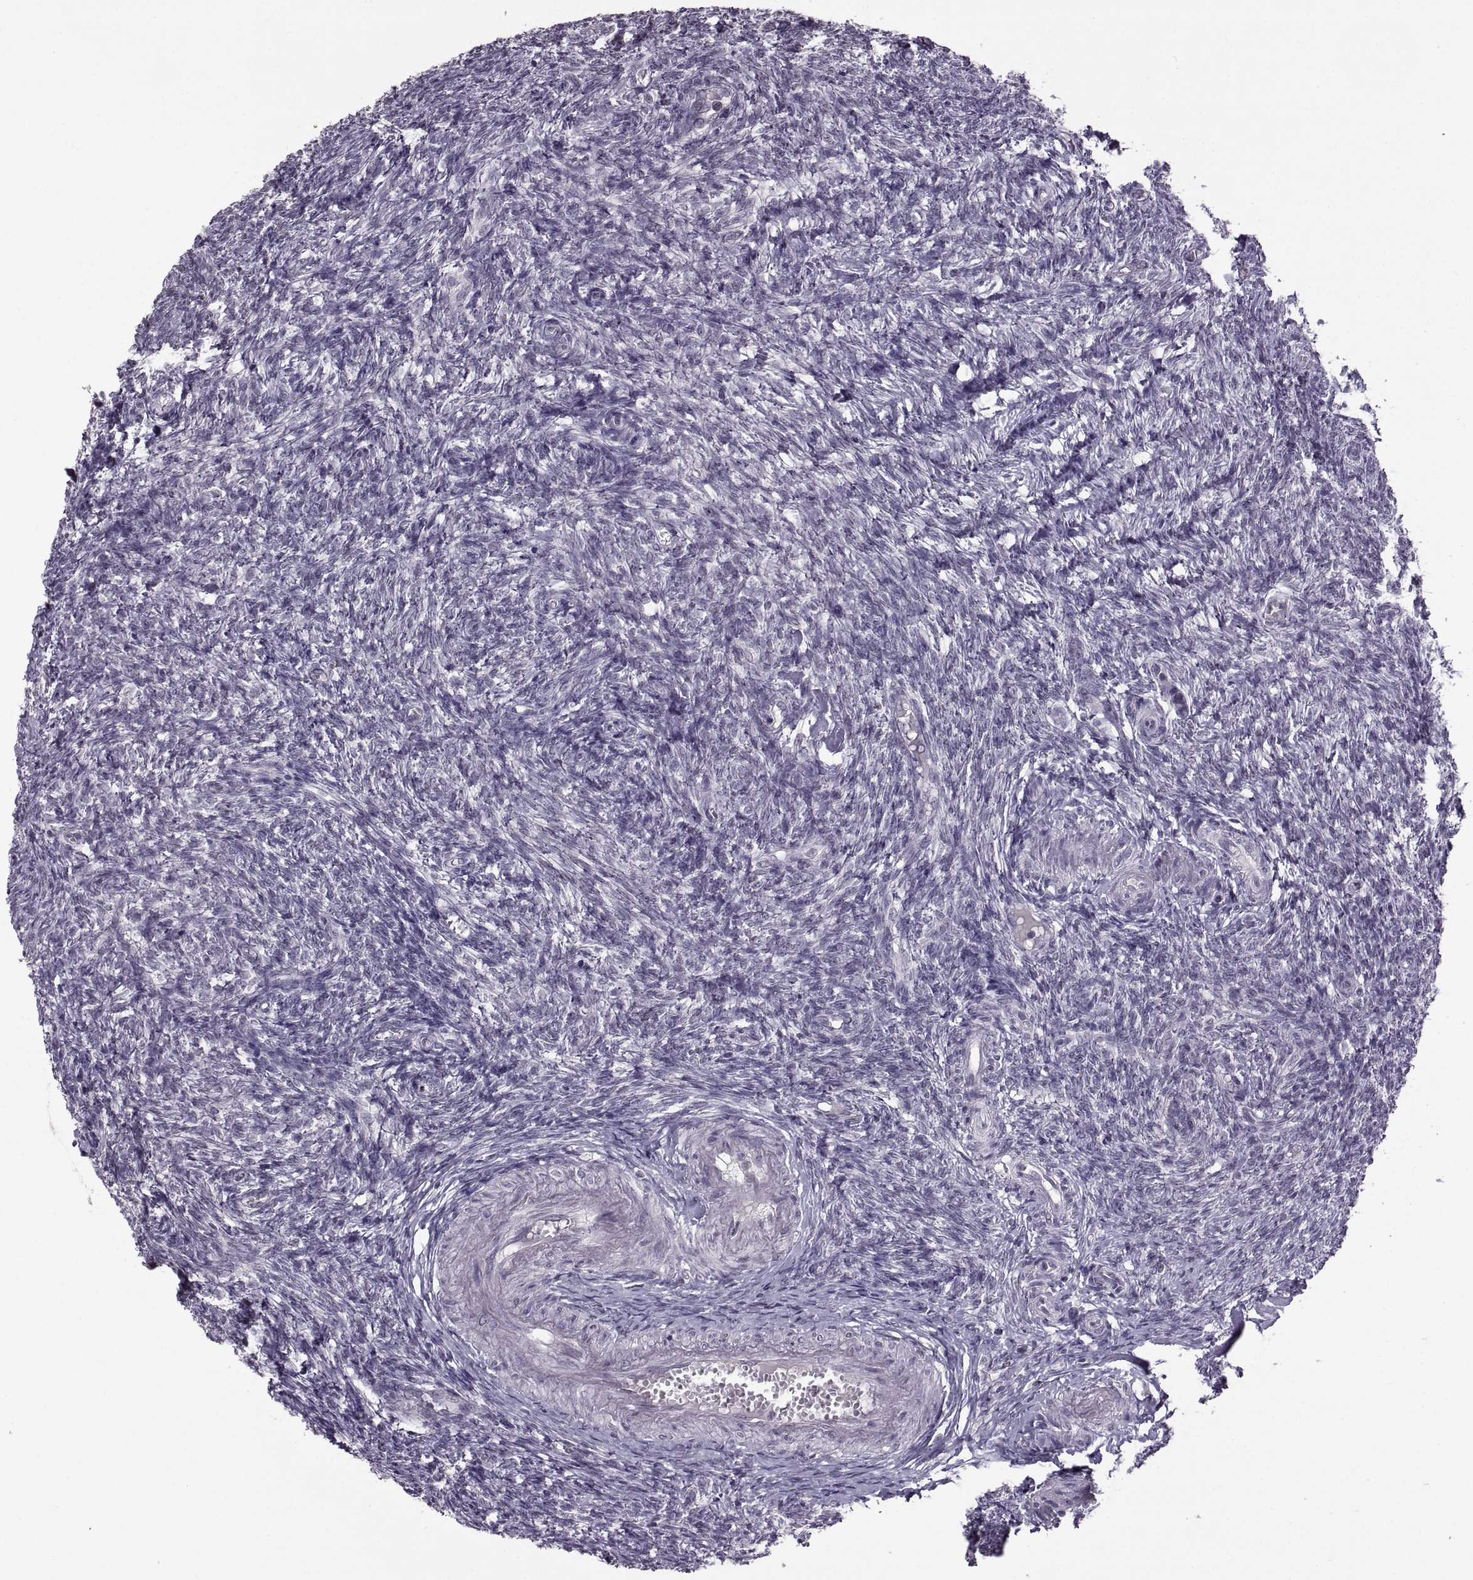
{"staining": {"intensity": "negative", "quantity": "none", "location": "none"}, "tissue": "ovary", "cell_type": "Follicle cells", "image_type": "normal", "snomed": [{"axis": "morphology", "description": "Normal tissue, NOS"}, {"axis": "topography", "description": "Ovary"}], "caption": "Immunohistochemical staining of benign ovary demonstrates no significant expression in follicle cells. (IHC, brightfield microscopy, high magnification).", "gene": "OTP", "patient": {"sex": "female", "age": 43}}